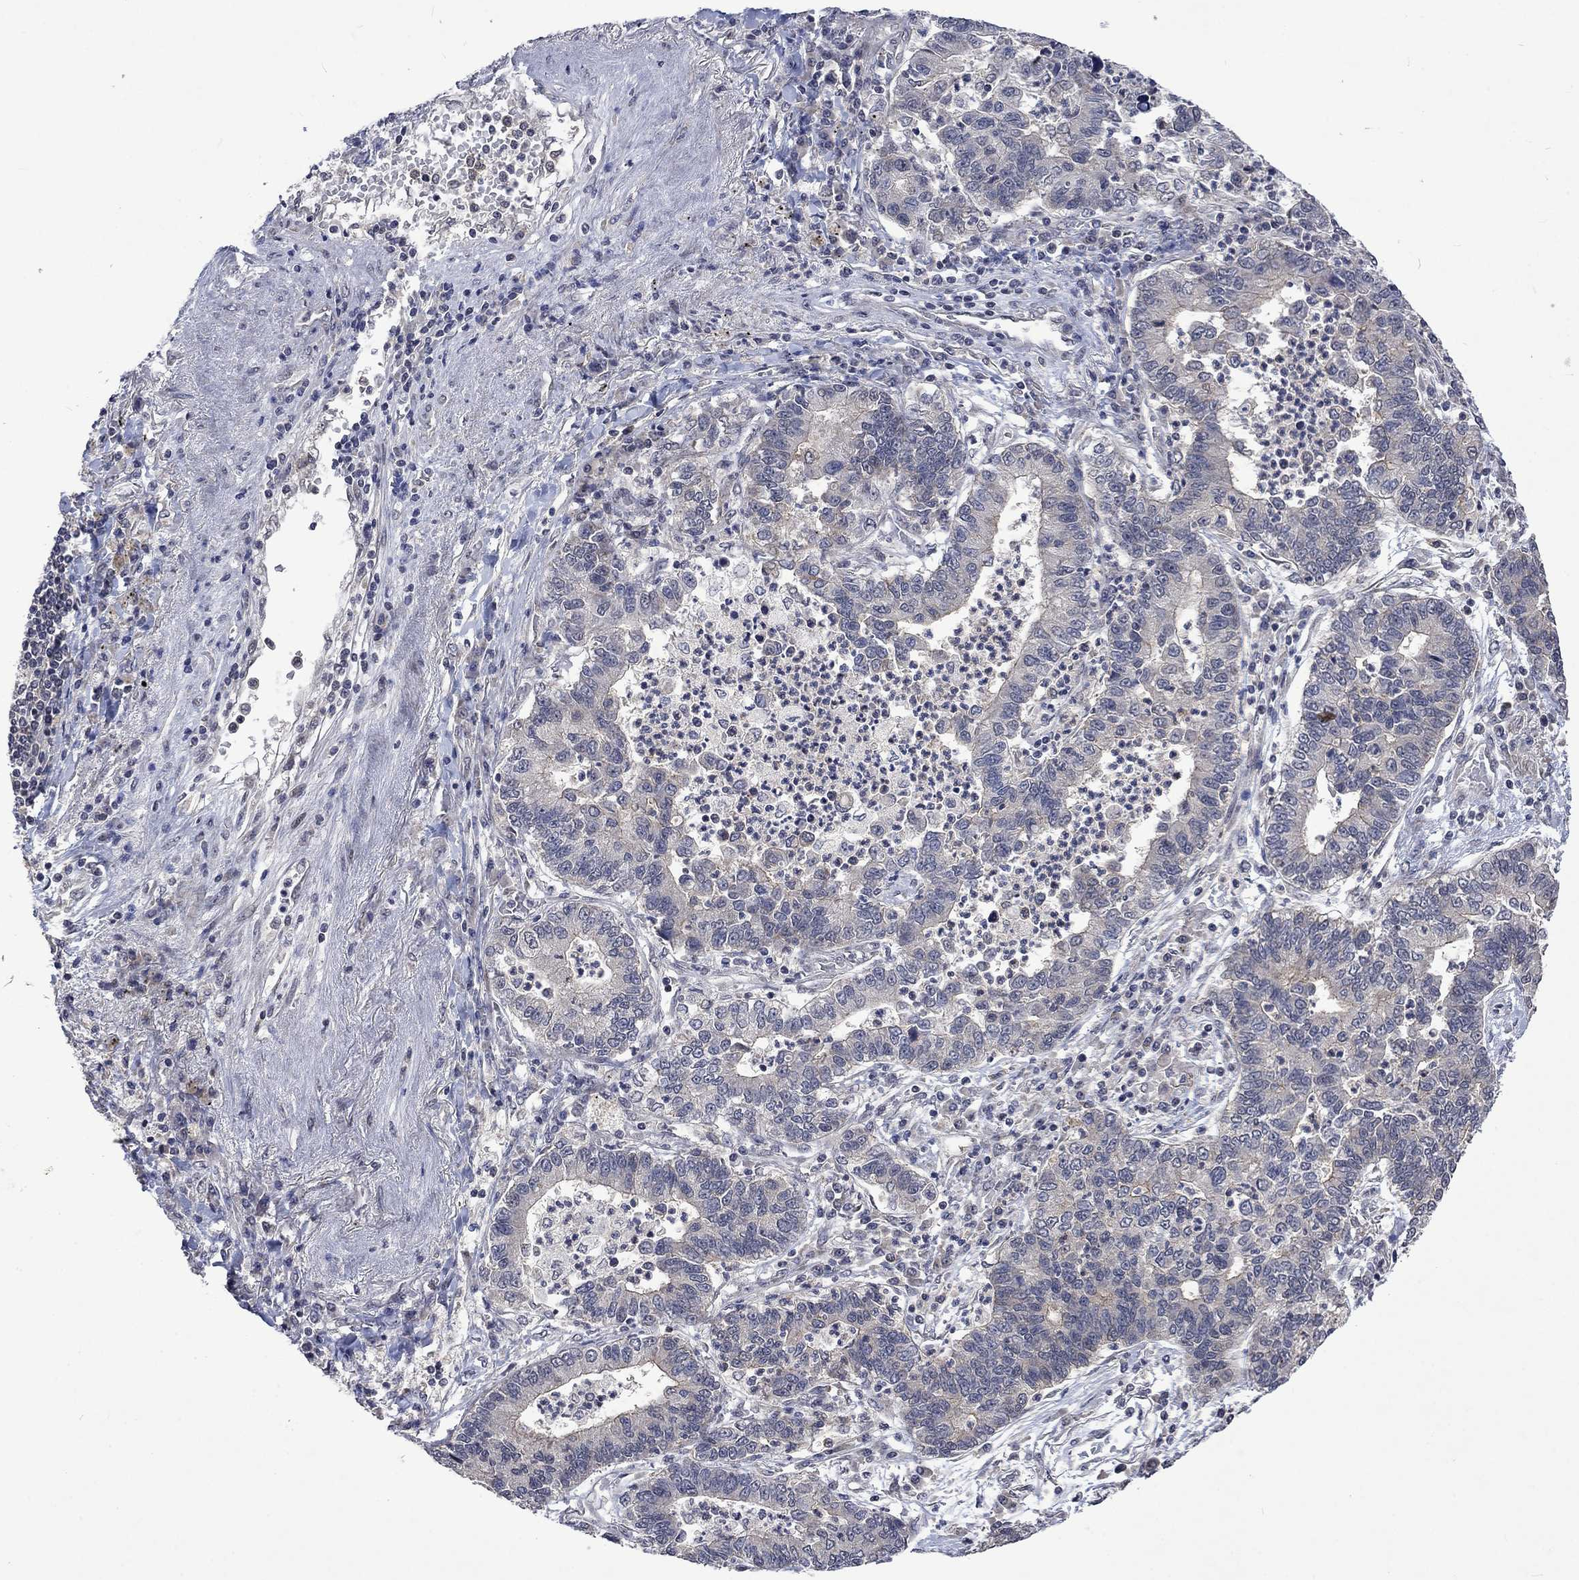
{"staining": {"intensity": "negative", "quantity": "none", "location": "none"}, "tissue": "lung cancer", "cell_type": "Tumor cells", "image_type": "cancer", "snomed": [{"axis": "morphology", "description": "Adenocarcinoma, NOS"}, {"axis": "topography", "description": "Lung"}], "caption": "Histopathology image shows no protein expression in tumor cells of adenocarcinoma (lung) tissue. Brightfield microscopy of IHC stained with DAB (brown) and hematoxylin (blue), captured at high magnification.", "gene": "PPP1R9A", "patient": {"sex": "female", "age": 57}}